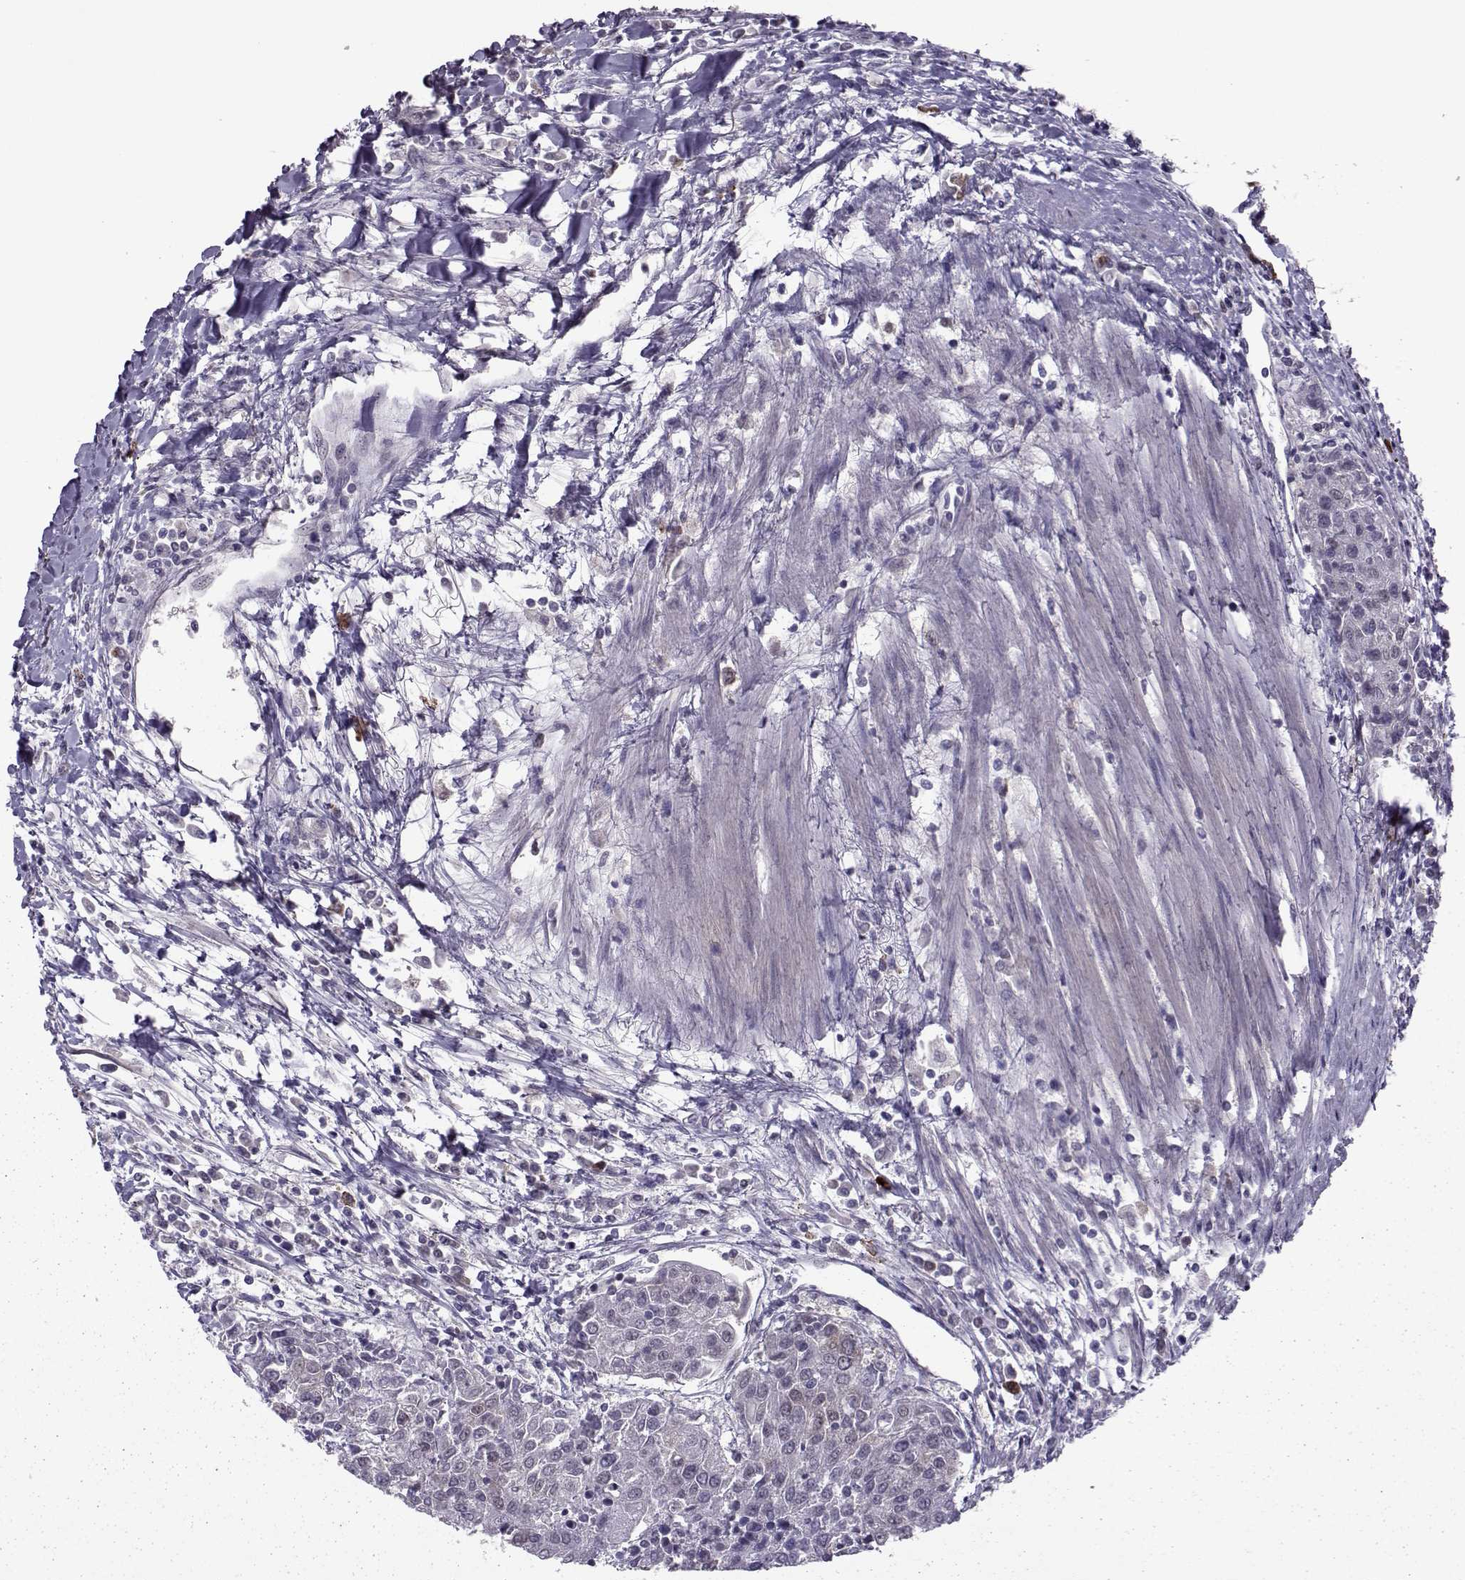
{"staining": {"intensity": "weak", "quantity": "<25%", "location": "nuclear"}, "tissue": "urothelial cancer", "cell_type": "Tumor cells", "image_type": "cancer", "snomed": [{"axis": "morphology", "description": "Urothelial carcinoma, High grade"}, {"axis": "topography", "description": "Urinary bladder"}], "caption": "Immunohistochemistry of urothelial cancer exhibits no expression in tumor cells.", "gene": "CDK4", "patient": {"sex": "female", "age": 85}}